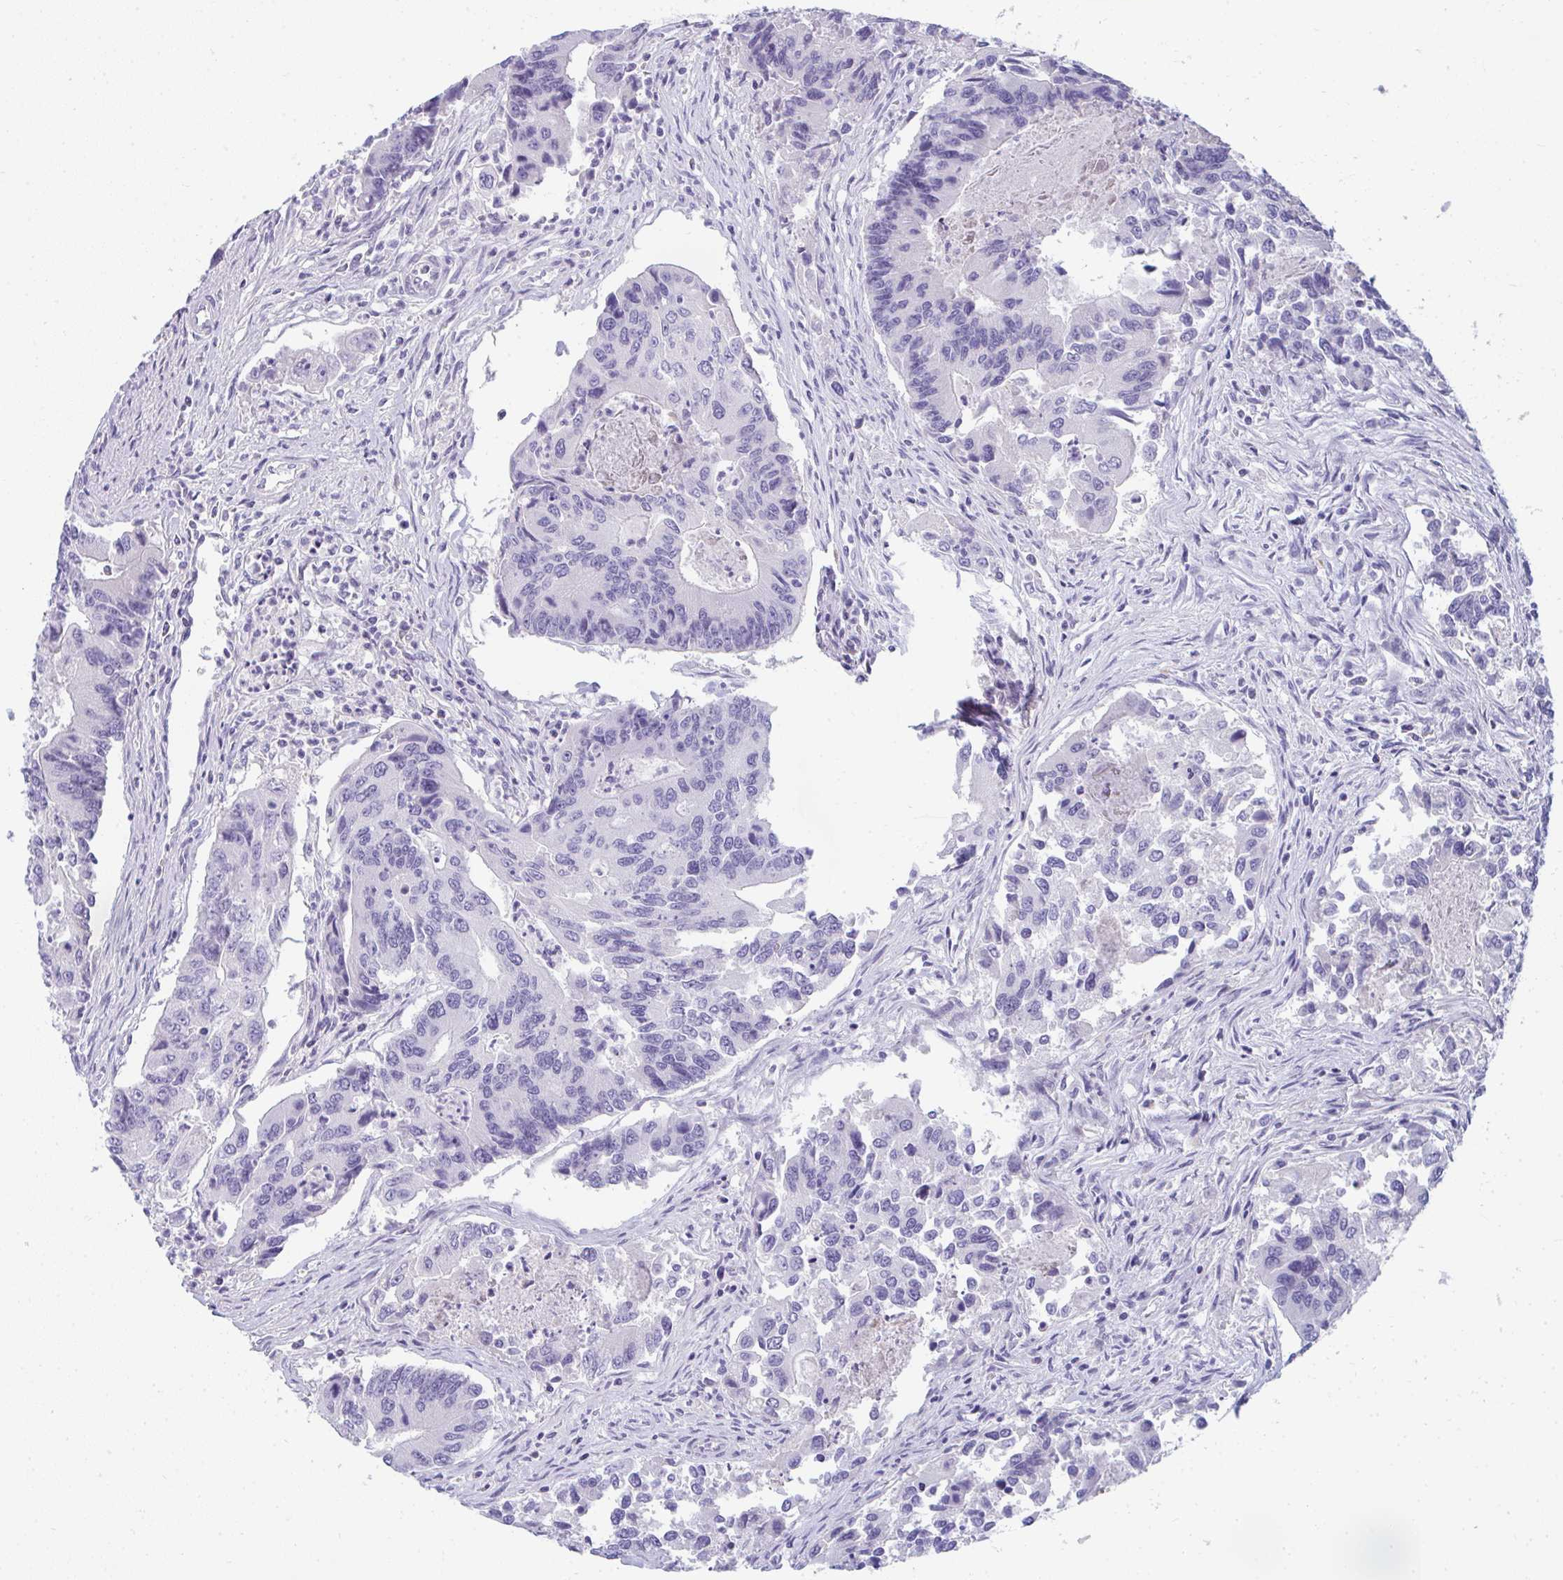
{"staining": {"intensity": "negative", "quantity": "none", "location": "none"}, "tissue": "colorectal cancer", "cell_type": "Tumor cells", "image_type": "cancer", "snomed": [{"axis": "morphology", "description": "Adenocarcinoma, NOS"}, {"axis": "topography", "description": "Colon"}], "caption": "This is a histopathology image of immunohistochemistry staining of colorectal cancer, which shows no expression in tumor cells.", "gene": "TTC30B", "patient": {"sex": "female", "age": 67}}